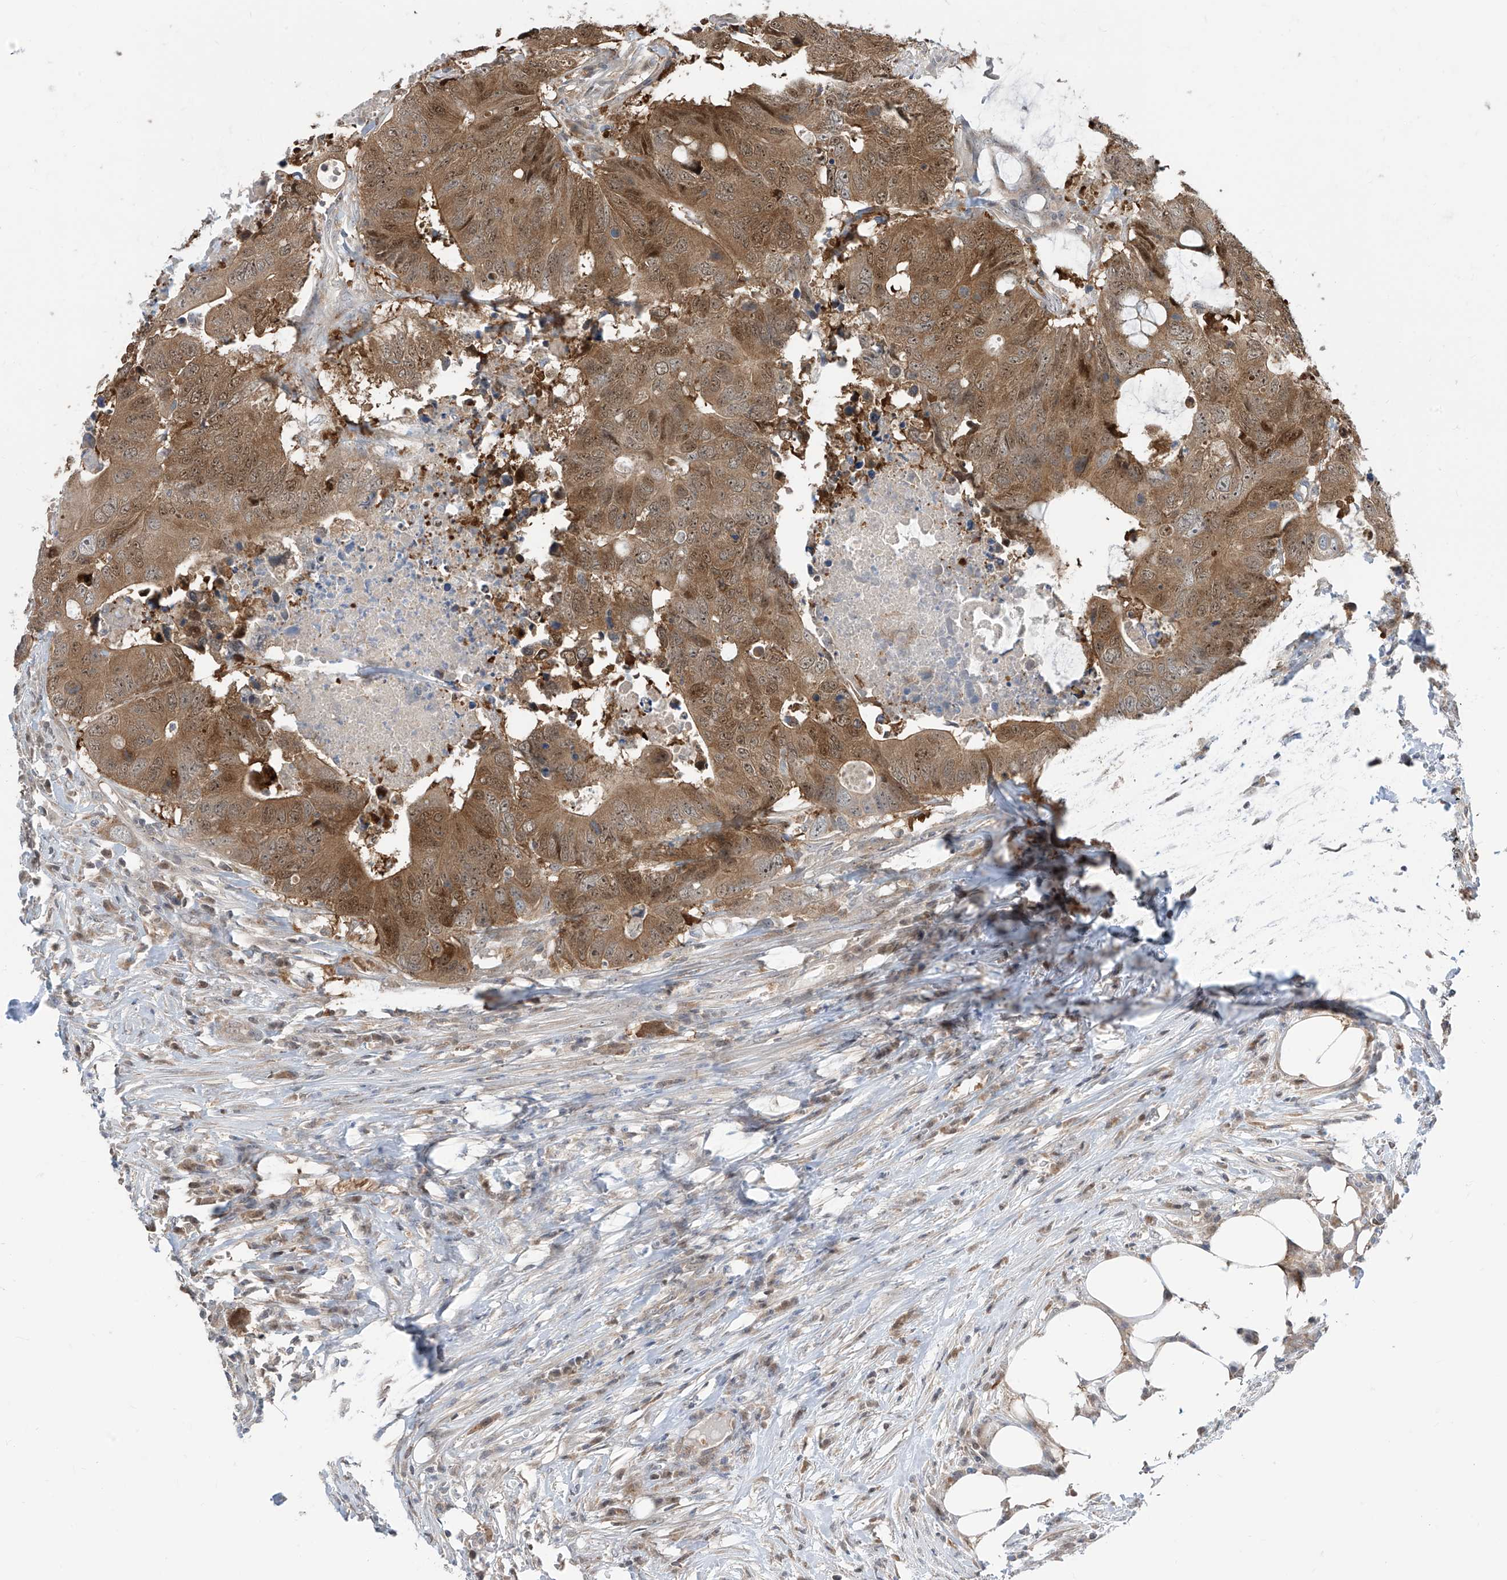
{"staining": {"intensity": "moderate", "quantity": ">75%", "location": "cytoplasmic/membranous"}, "tissue": "colorectal cancer", "cell_type": "Tumor cells", "image_type": "cancer", "snomed": [{"axis": "morphology", "description": "Adenocarcinoma, NOS"}, {"axis": "topography", "description": "Colon"}], "caption": "Human colorectal cancer stained with a brown dye exhibits moderate cytoplasmic/membranous positive expression in about >75% of tumor cells.", "gene": "TTC38", "patient": {"sex": "male", "age": 71}}